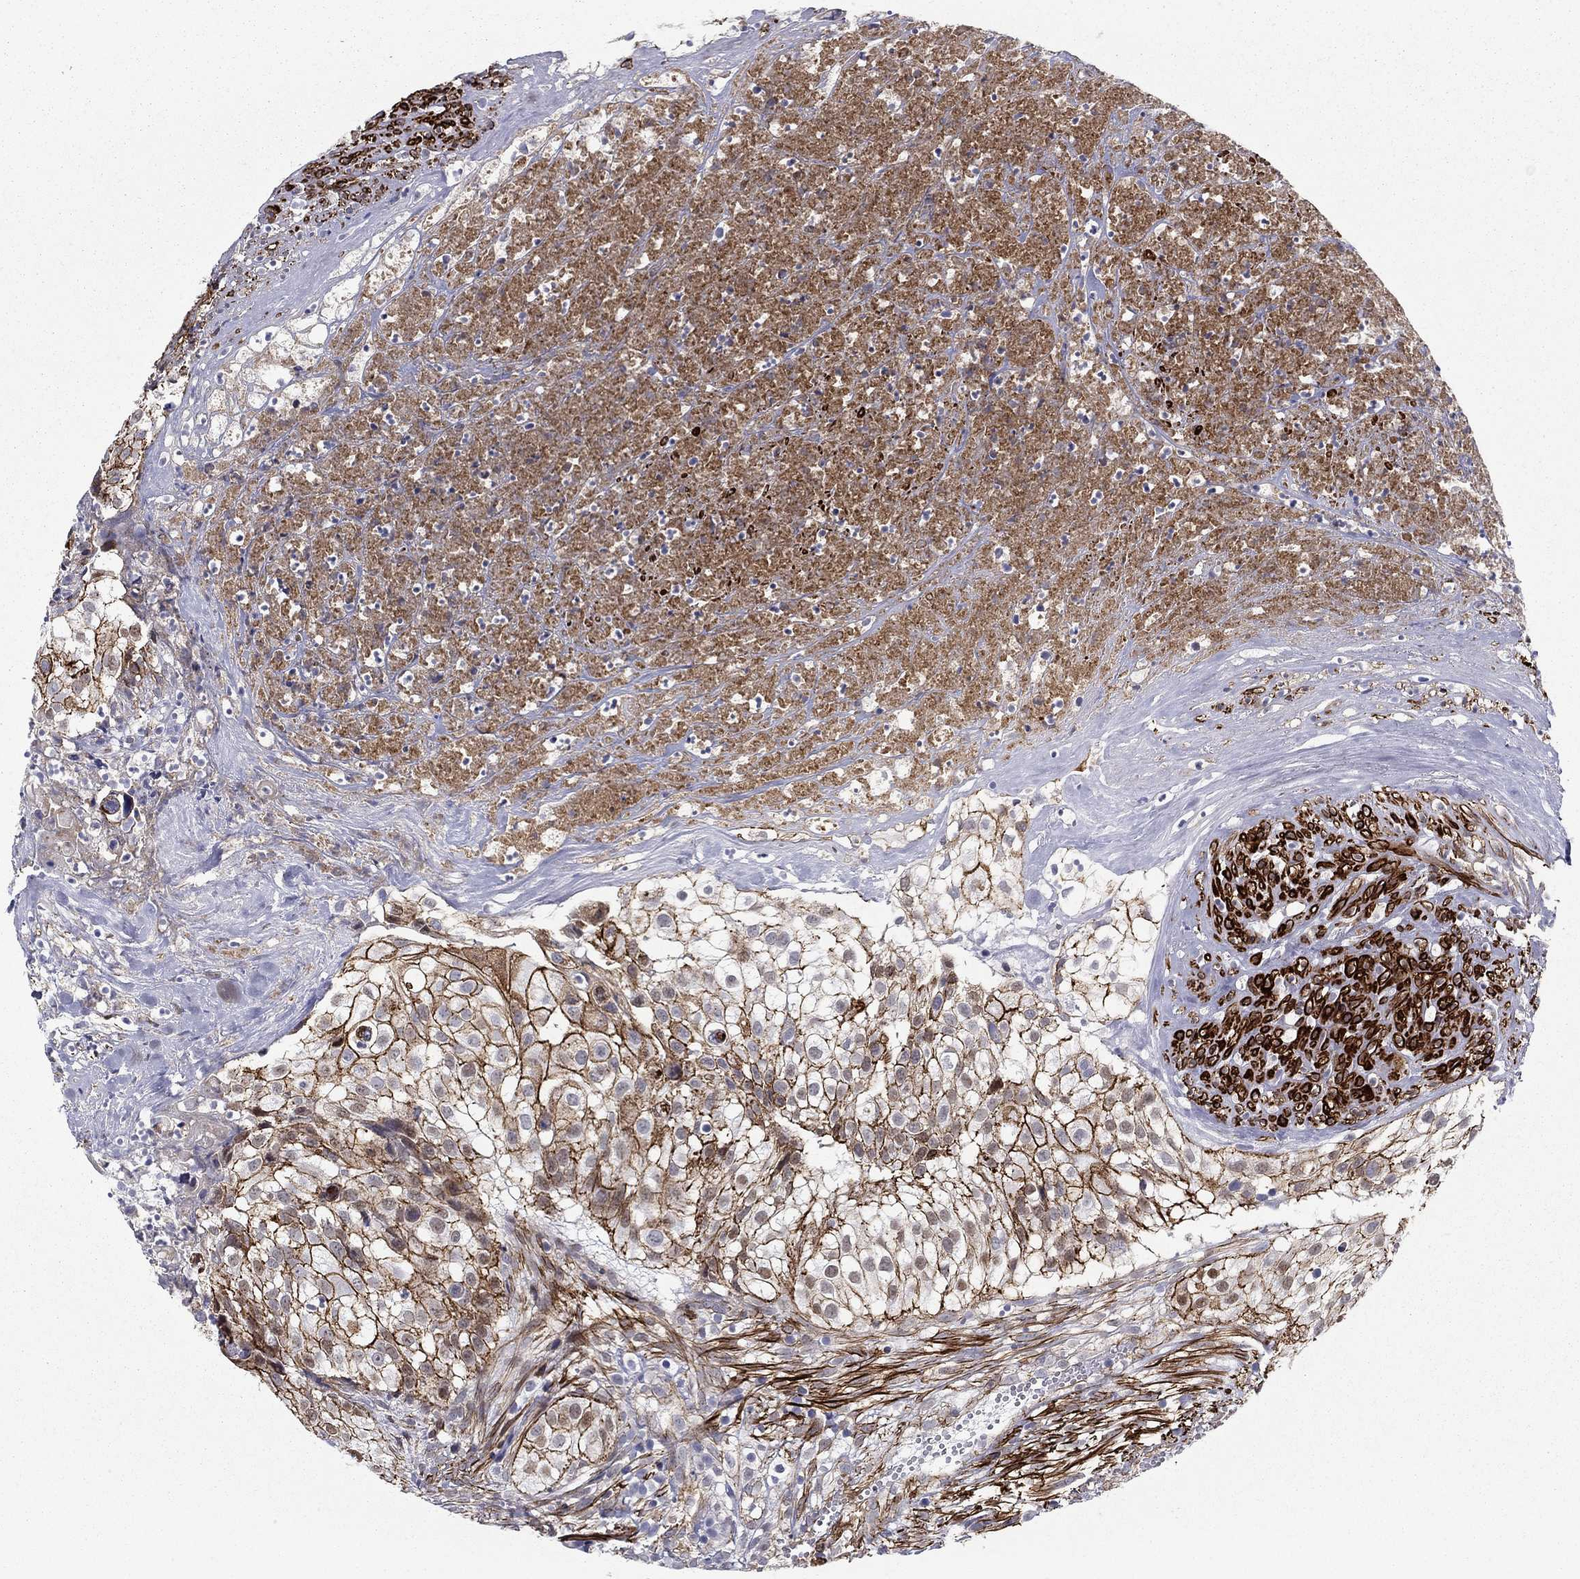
{"staining": {"intensity": "strong", "quantity": ">75%", "location": "cytoplasmic/membranous"}, "tissue": "urothelial cancer", "cell_type": "Tumor cells", "image_type": "cancer", "snomed": [{"axis": "morphology", "description": "Urothelial carcinoma, High grade"}, {"axis": "topography", "description": "Urinary bladder"}], "caption": "Immunohistochemistry (DAB) staining of human high-grade urothelial carcinoma shows strong cytoplasmic/membranous protein expression in about >75% of tumor cells.", "gene": "KRBA1", "patient": {"sex": "female", "age": 79}}